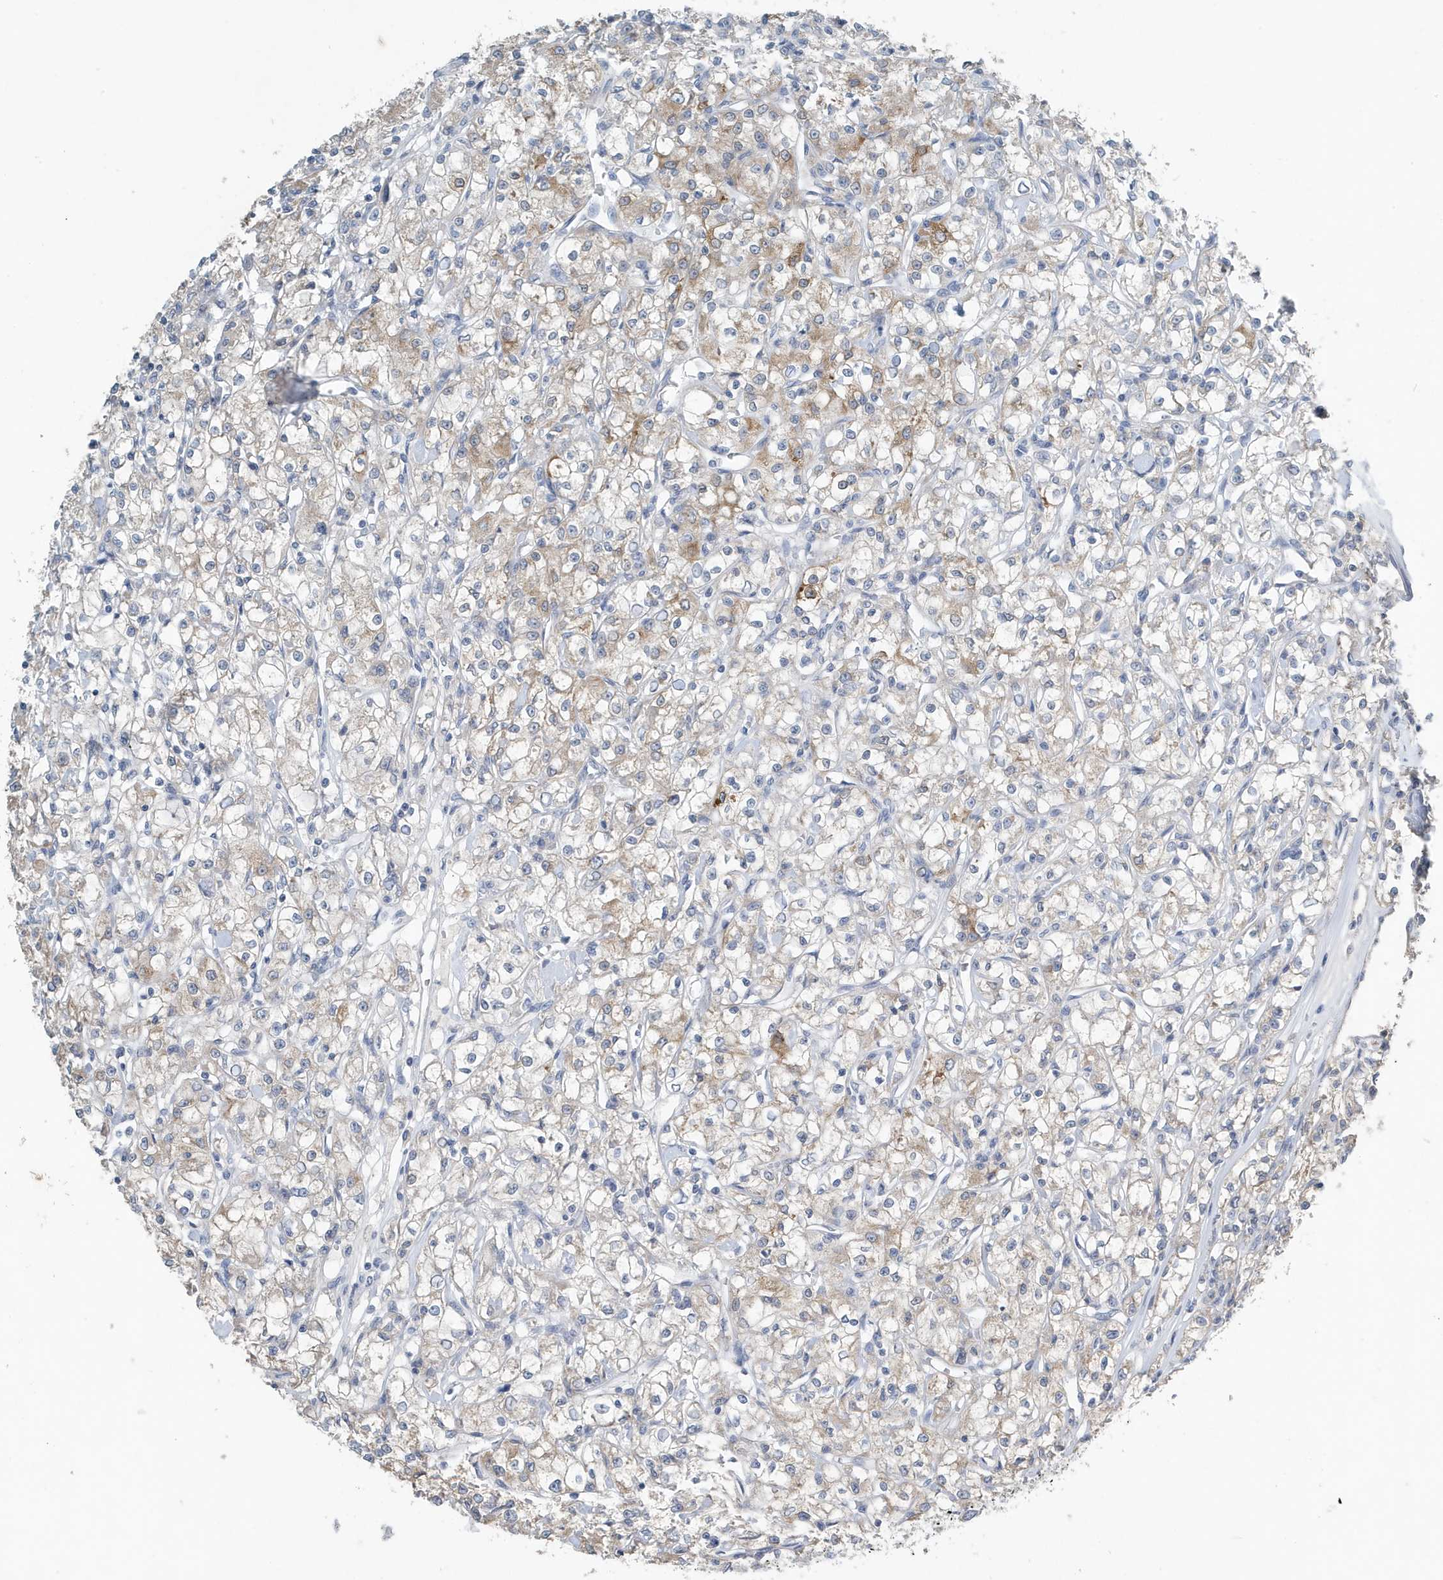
{"staining": {"intensity": "moderate", "quantity": "<25%", "location": "cytoplasmic/membranous"}, "tissue": "renal cancer", "cell_type": "Tumor cells", "image_type": "cancer", "snomed": [{"axis": "morphology", "description": "Adenocarcinoma, NOS"}, {"axis": "topography", "description": "Kidney"}], "caption": "Human renal cancer stained with a protein marker exhibits moderate staining in tumor cells.", "gene": "UGT2B4", "patient": {"sex": "female", "age": 59}}